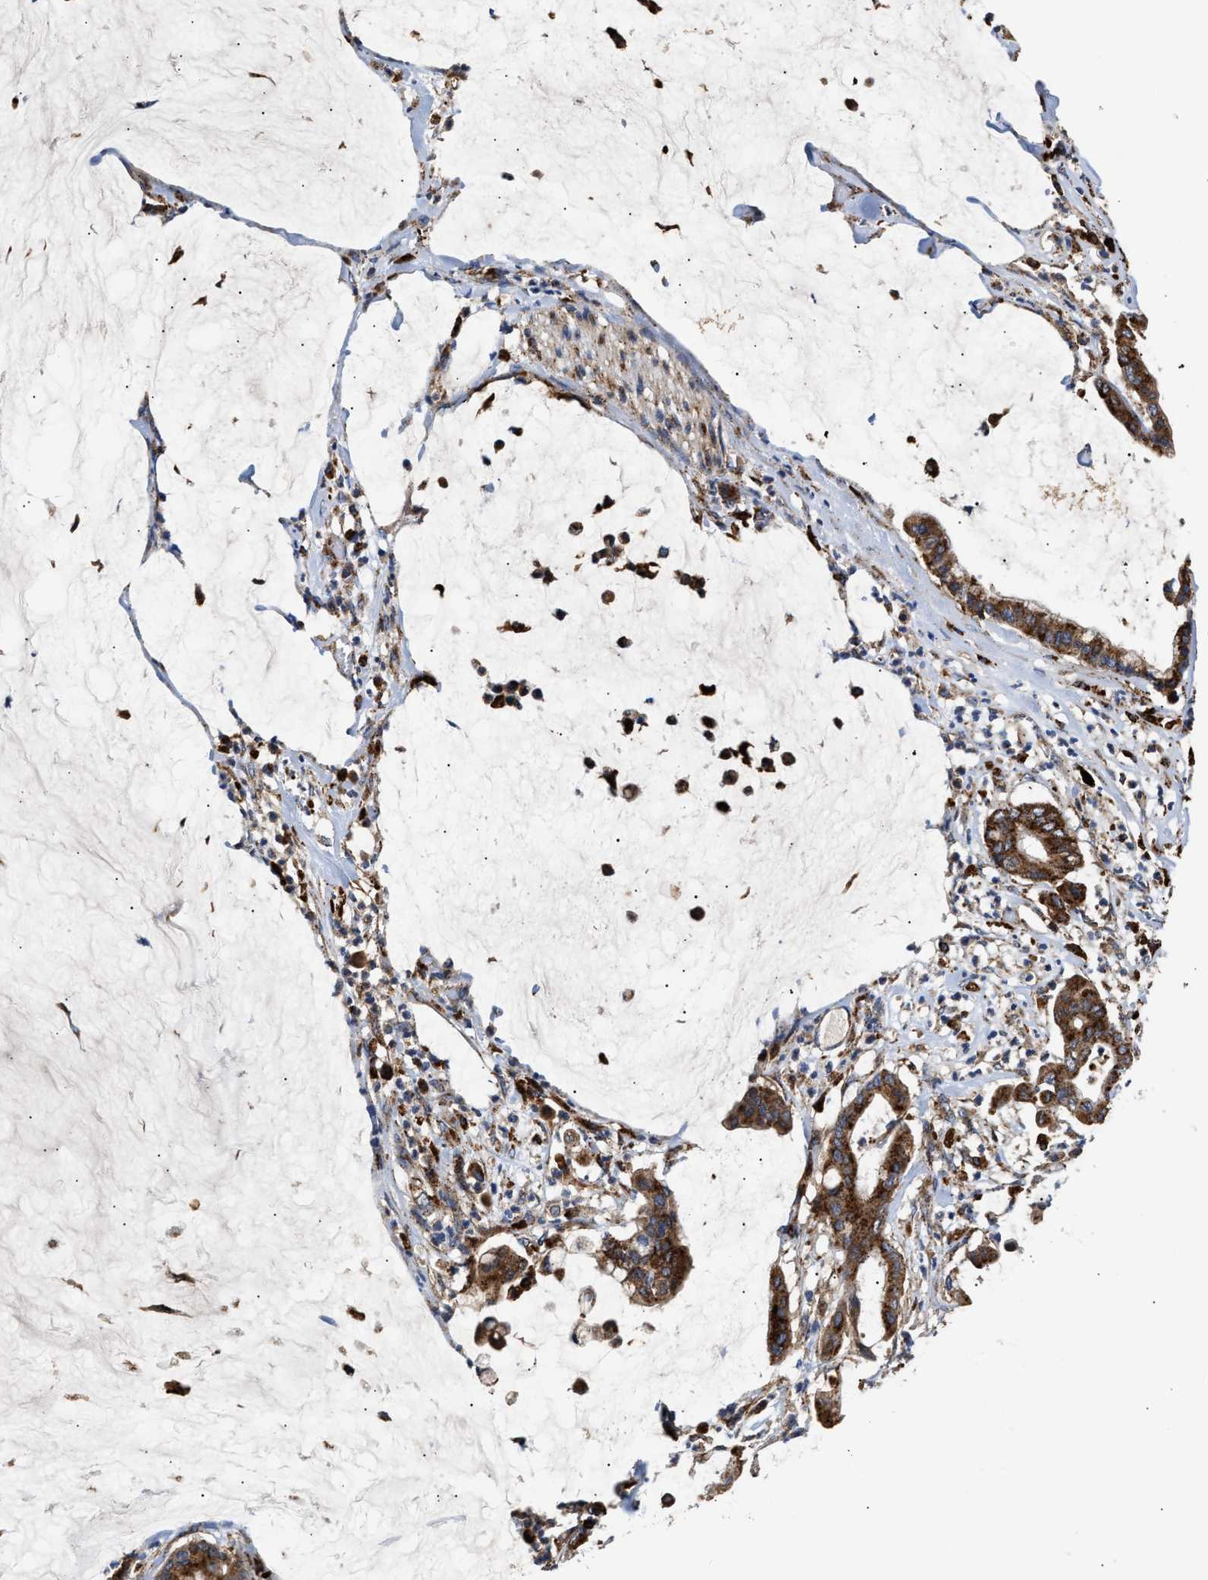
{"staining": {"intensity": "strong", "quantity": ">75%", "location": "cytoplasmic/membranous"}, "tissue": "pancreatic cancer", "cell_type": "Tumor cells", "image_type": "cancer", "snomed": [{"axis": "morphology", "description": "Adenocarcinoma, NOS"}, {"axis": "topography", "description": "Pancreas"}], "caption": "Pancreatic adenocarcinoma stained for a protein (brown) exhibits strong cytoplasmic/membranous positive positivity in about >75% of tumor cells.", "gene": "CCDC146", "patient": {"sex": "male", "age": 41}}